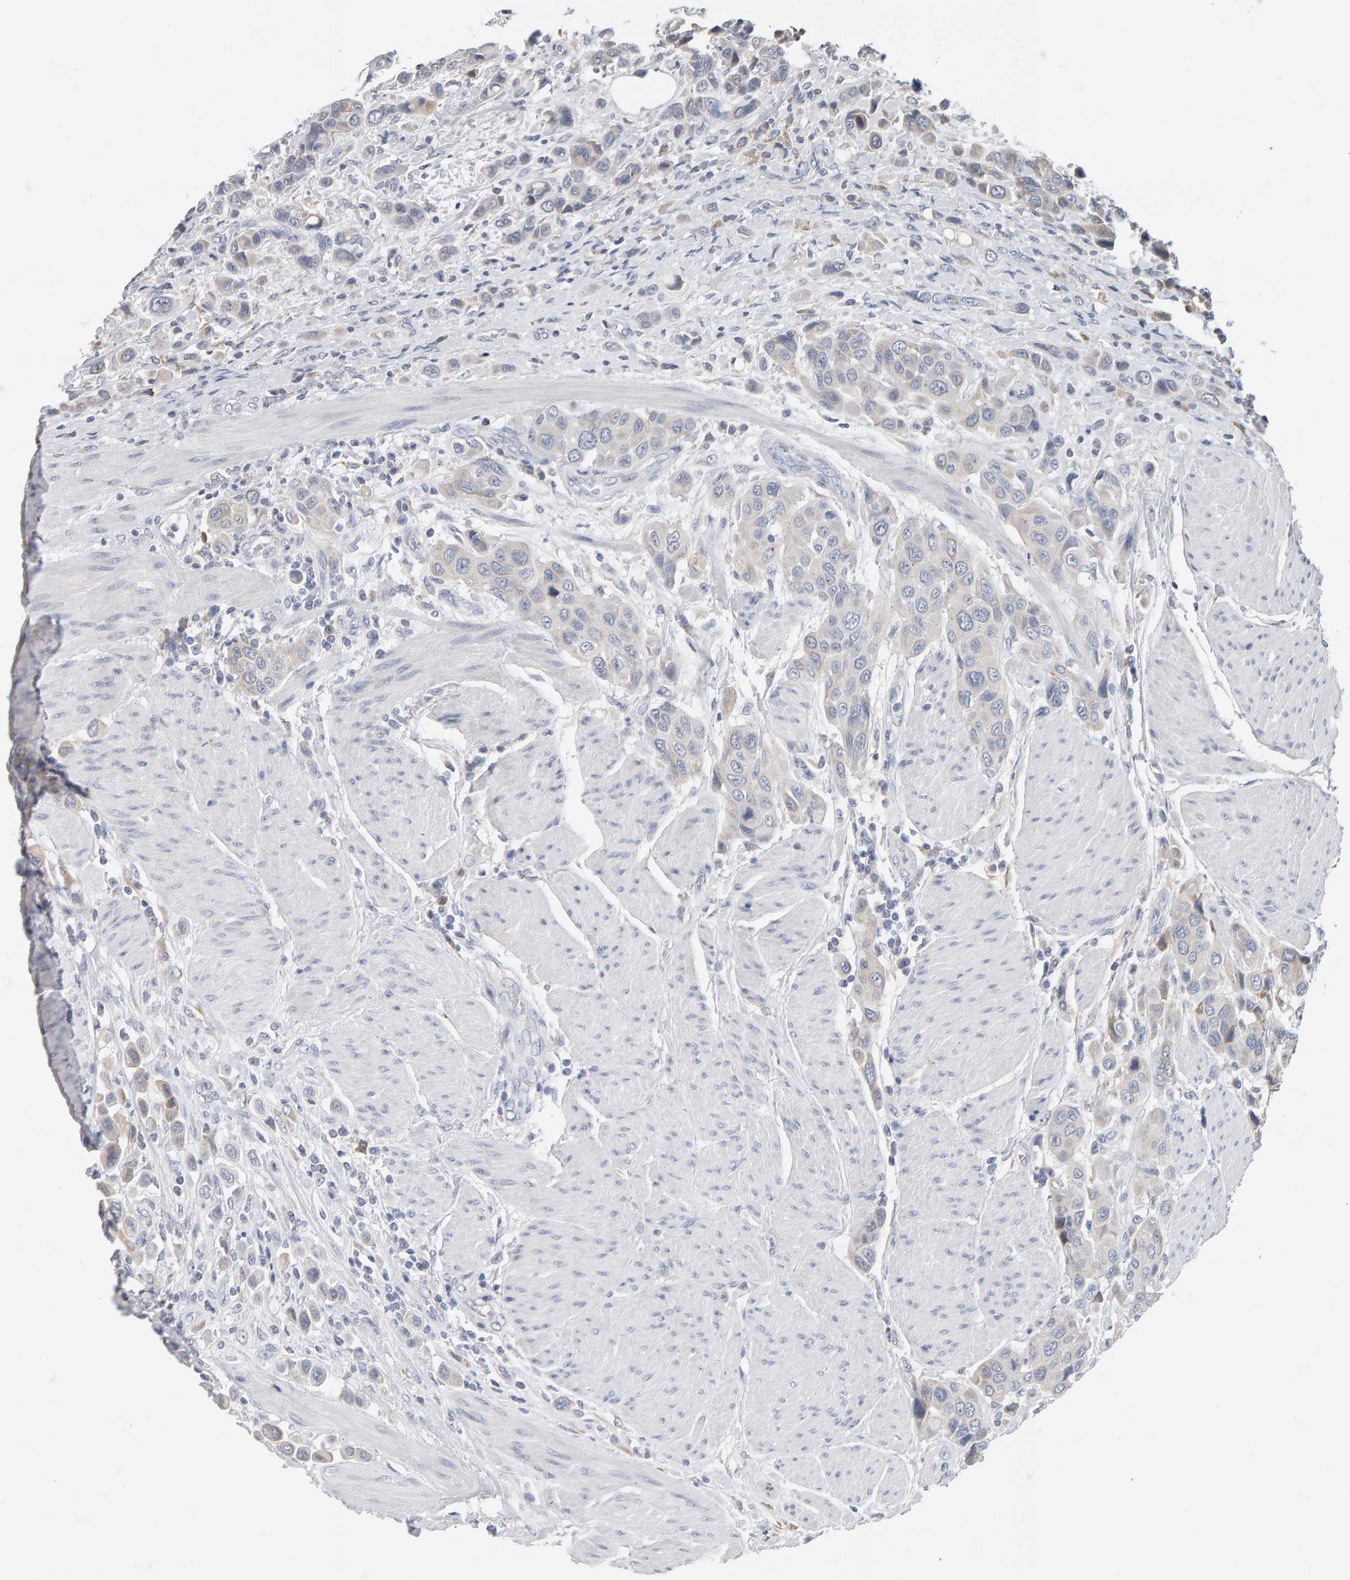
{"staining": {"intensity": "weak", "quantity": "<25%", "location": "cytoplasmic/membranous"}, "tissue": "urothelial cancer", "cell_type": "Tumor cells", "image_type": "cancer", "snomed": [{"axis": "morphology", "description": "Urothelial carcinoma, High grade"}, {"axis": "topography", "description": "Urinary bladder"}], "caption": "Immunohistochemistry of urothelial cancer reveals no expression in tumor cells.", "gene": "ADHFE1", "patient": {"sex": "male", "age": 50}}